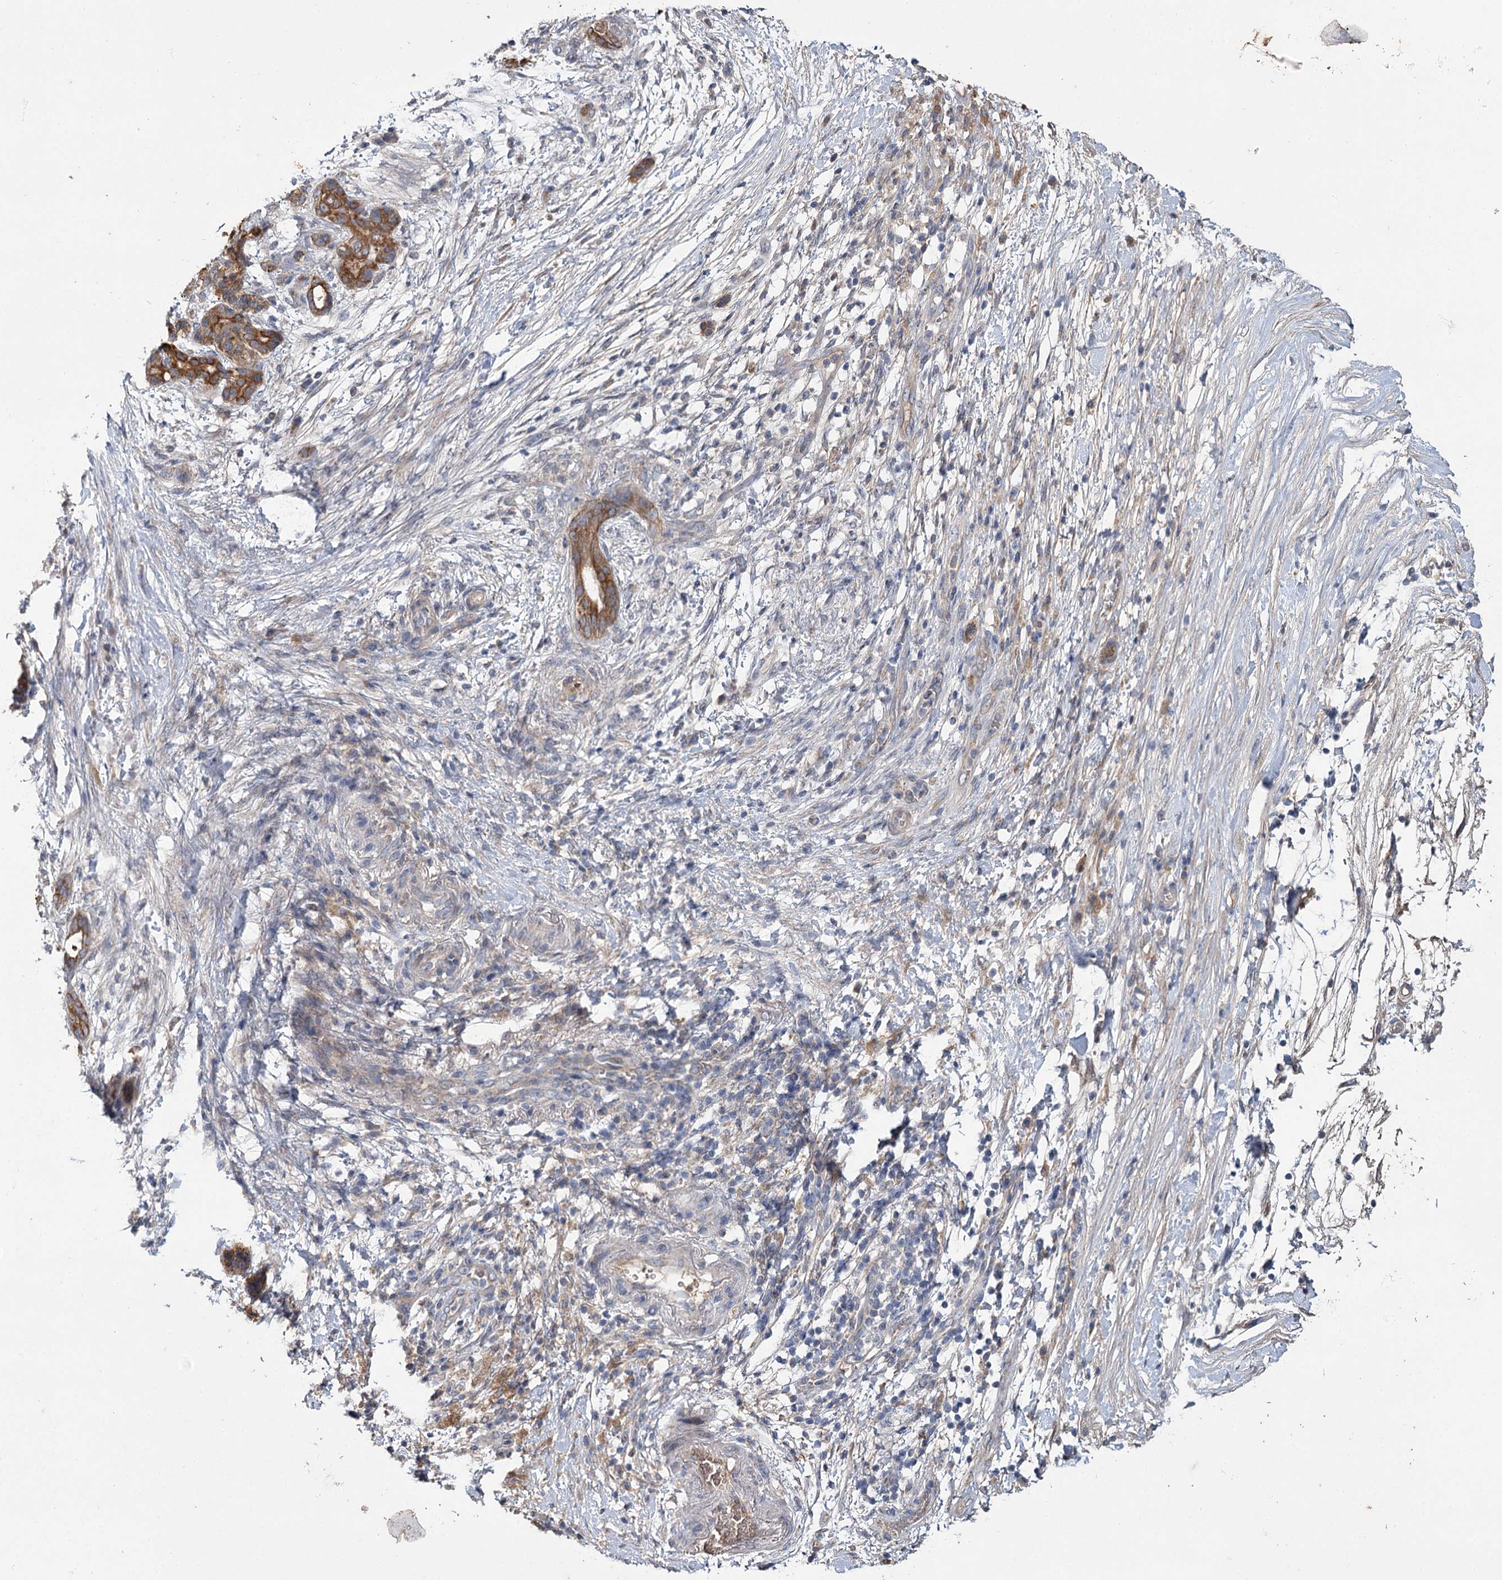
{"staining": {"intensity": "moderate", "quantity": ">75%", "location": "cytoplasmic/membranous"}, "tissue": "pancreatic cancer", "cell_type": "Tumor cells", "image_type": "cancer", "snomed": [{"axis": "morphology", "description": "Adenocarcinoma, NOS"}, {"axis": "topography", "description": "Pancreas"}], "caption": "Human pancreatic cancer stained with a protein marker displays moderate staining in tumor cells.", "gene": "MFN1", "patient": {"sex": "female", "age": 55}}